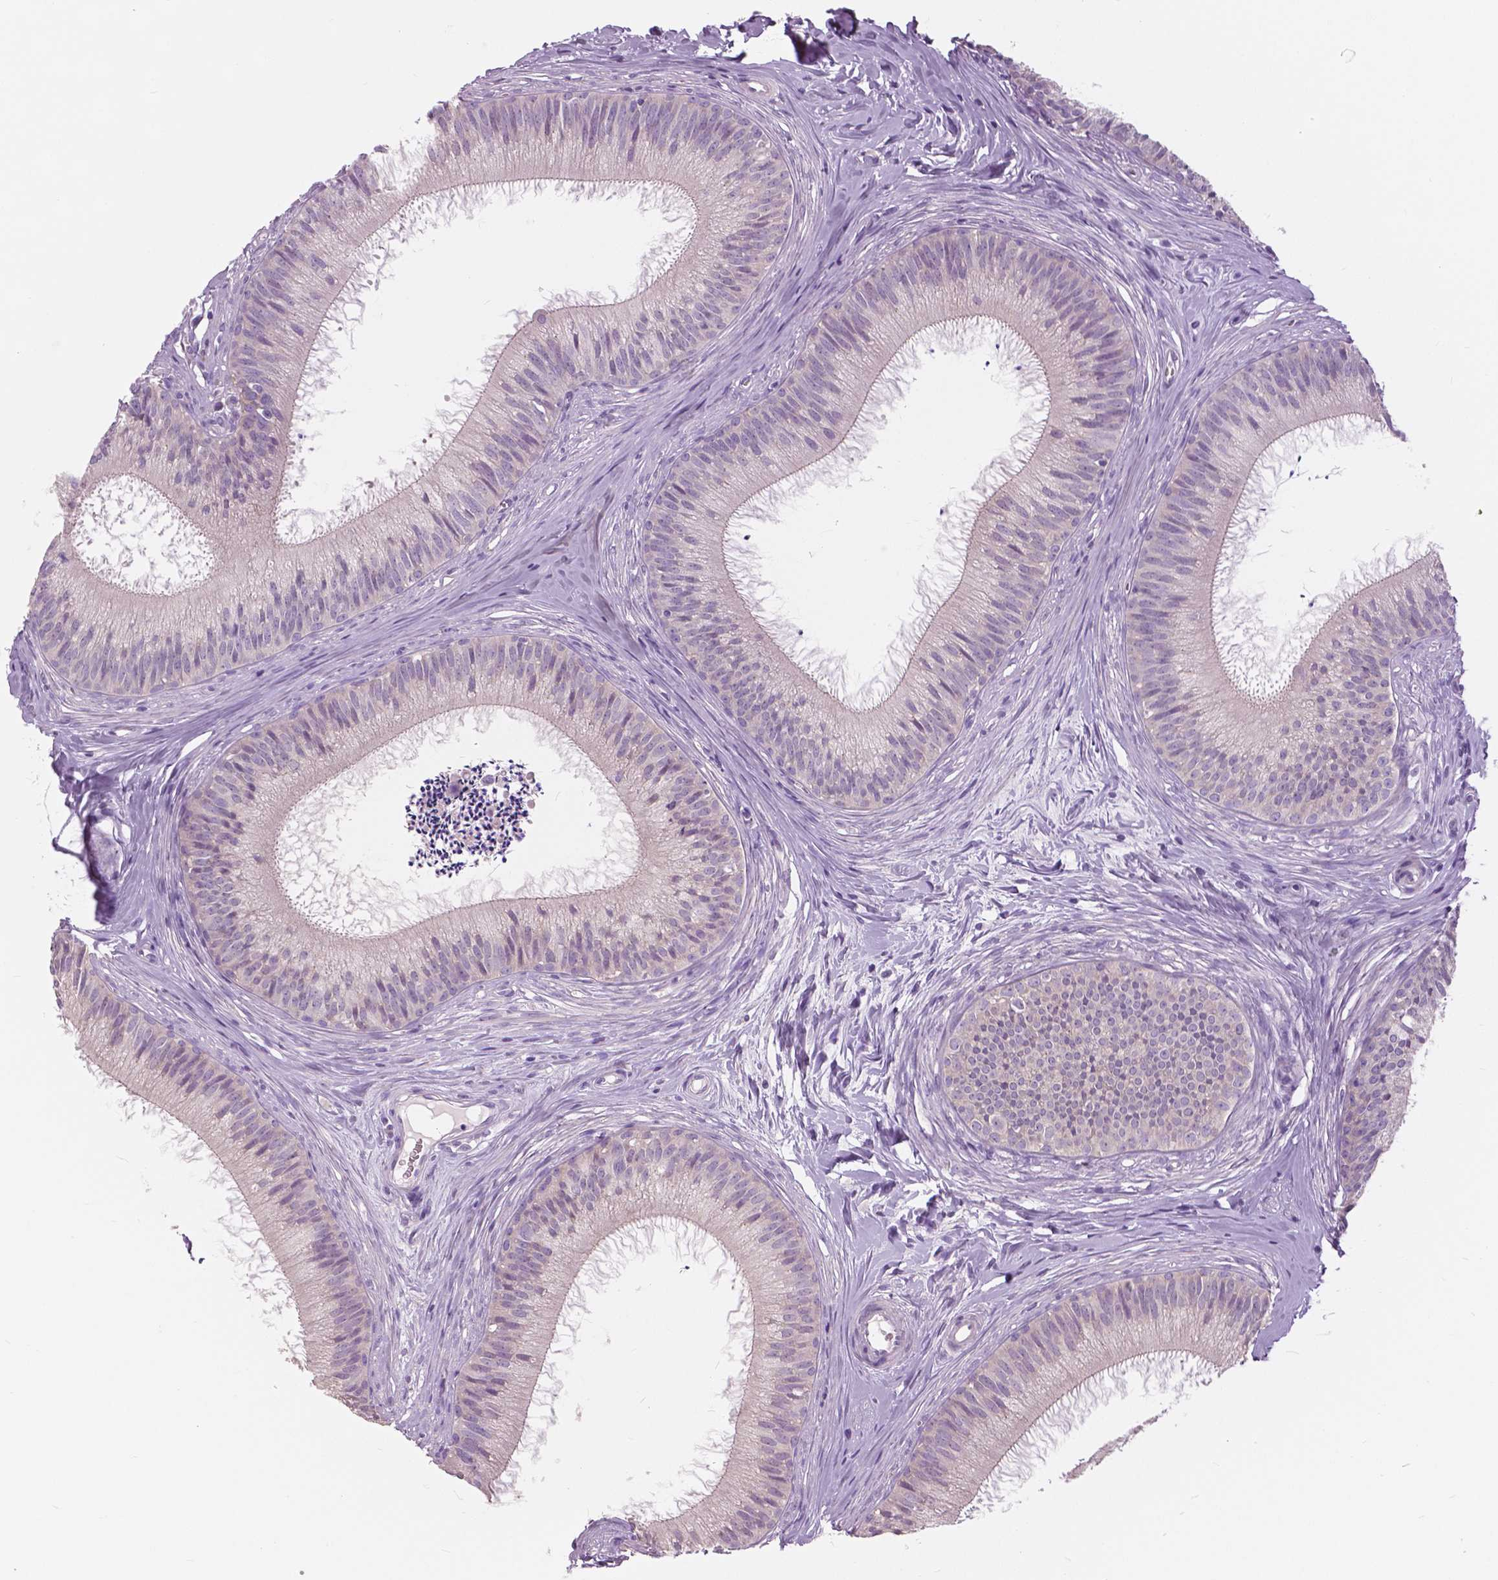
{"staining": {"intensity": "weak", "quantity": "<25%", "location": "cytoplasmic/membranous"}, "tissue": "epididymis", "cell_type": "Glandular cells", "image_type": "normal", "snomed": [{"axis": "morphology", "description": "Normal tissue, NOS"}, {"axis": "topography", "description": "Epididymis"}], "caption": "Photomicrograph shows no protein positivity in glandular cells of unremarkable epididymis. (Stains: DAB (3,3'-diaminobenzidine) immunohistochemistry (IHC) with hematoxylin counter stain, Microscopy: brightfield microscopy at high magnification).", "gene": "SERPINI1", "patient": {"sex": "male", "age": 24}}